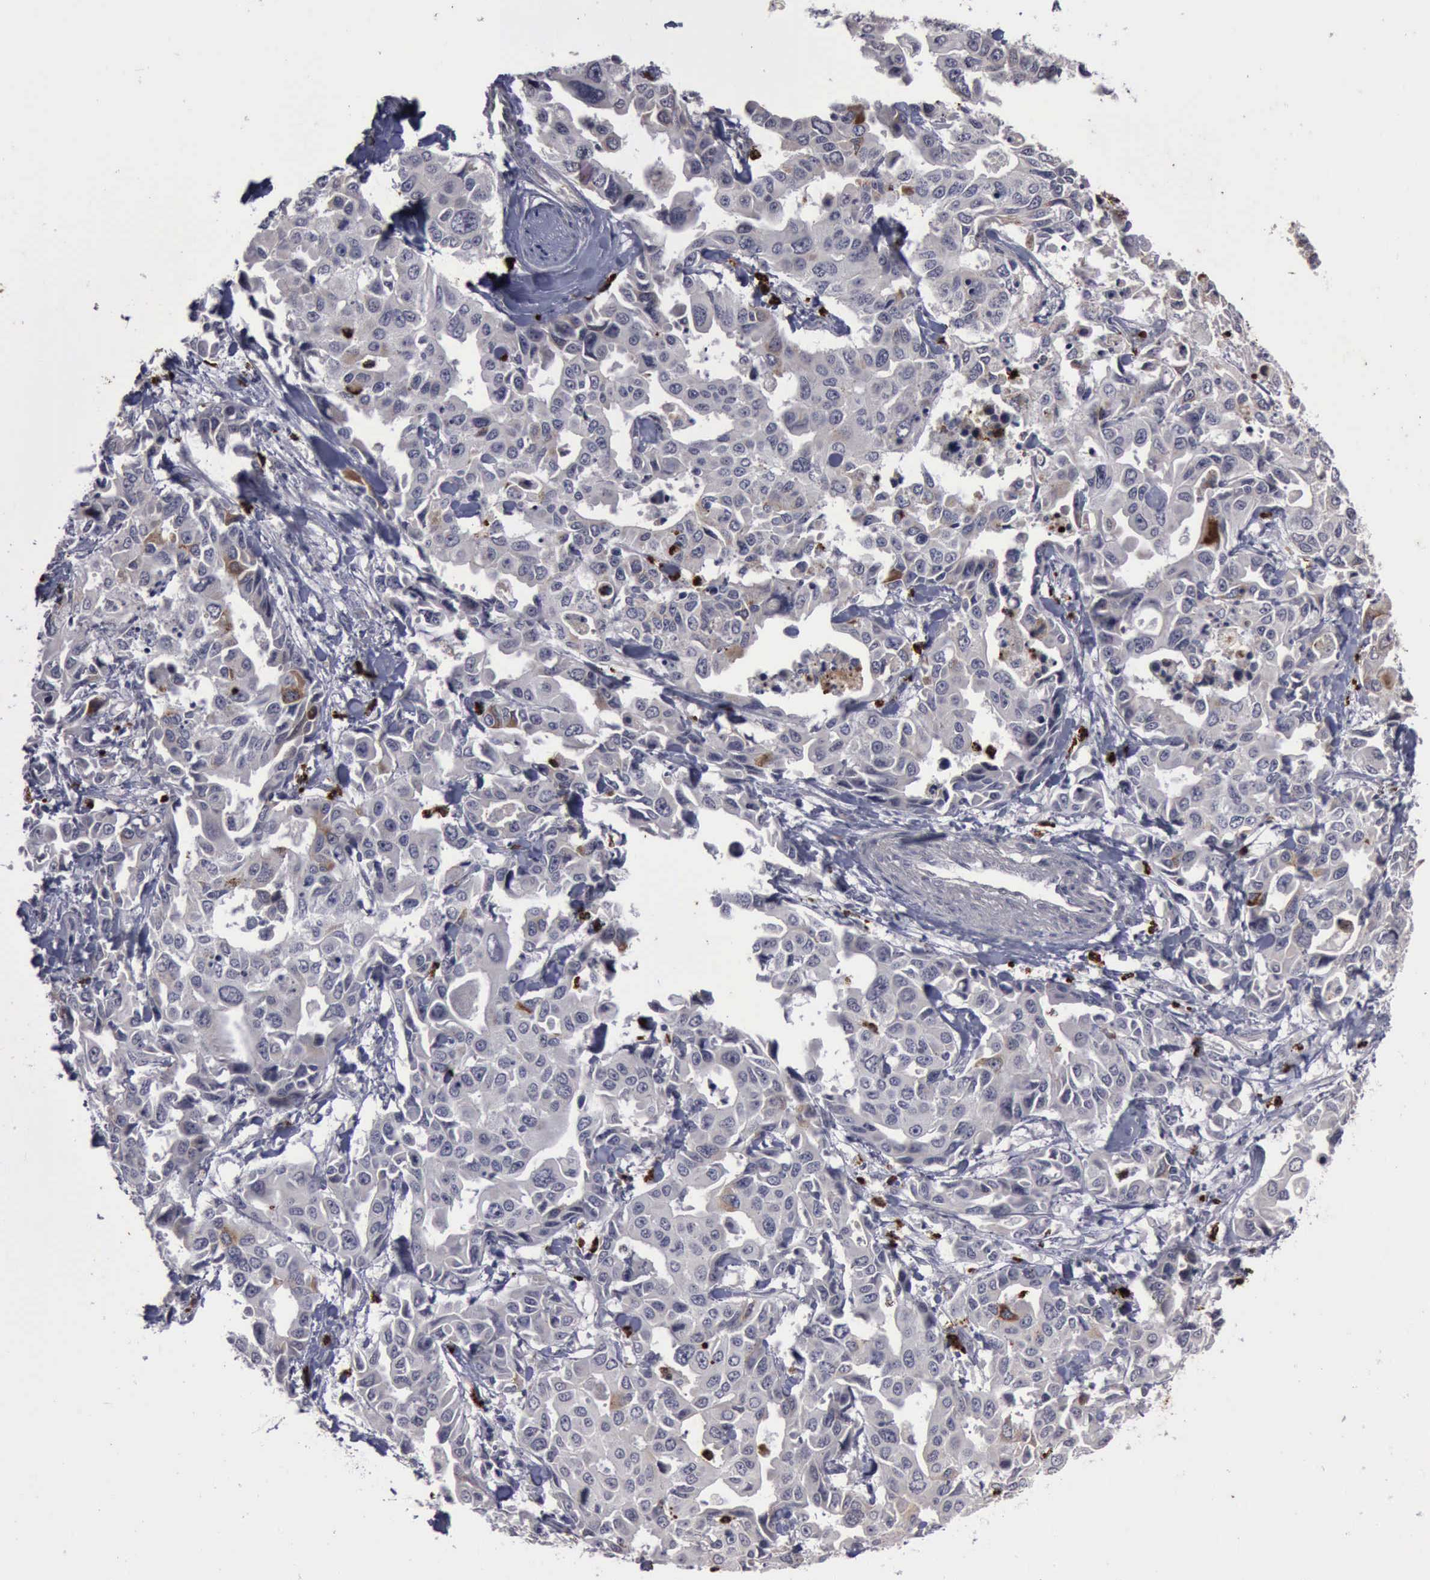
{"staining": {"intensity": "weak", "quantity": "<25%", "location": "cytoplasmic/membranous"}, "tissue": "lung cancer", "cell_type": "Tumor cells", "image_type": "cancer", "snomed": [{"axis": "morphology", "description": "Adenocarcinoma, NOS"}, {"axis": "topography", "description": "Lung"}], "caption": "DAB (3,3'-diaminobenzidine) immunohistochemical staining of lung cancer demonstrates no significant staining in tumor cells.", "gene": "MMP9", "patient": {"sex": "male", "age": 64}}